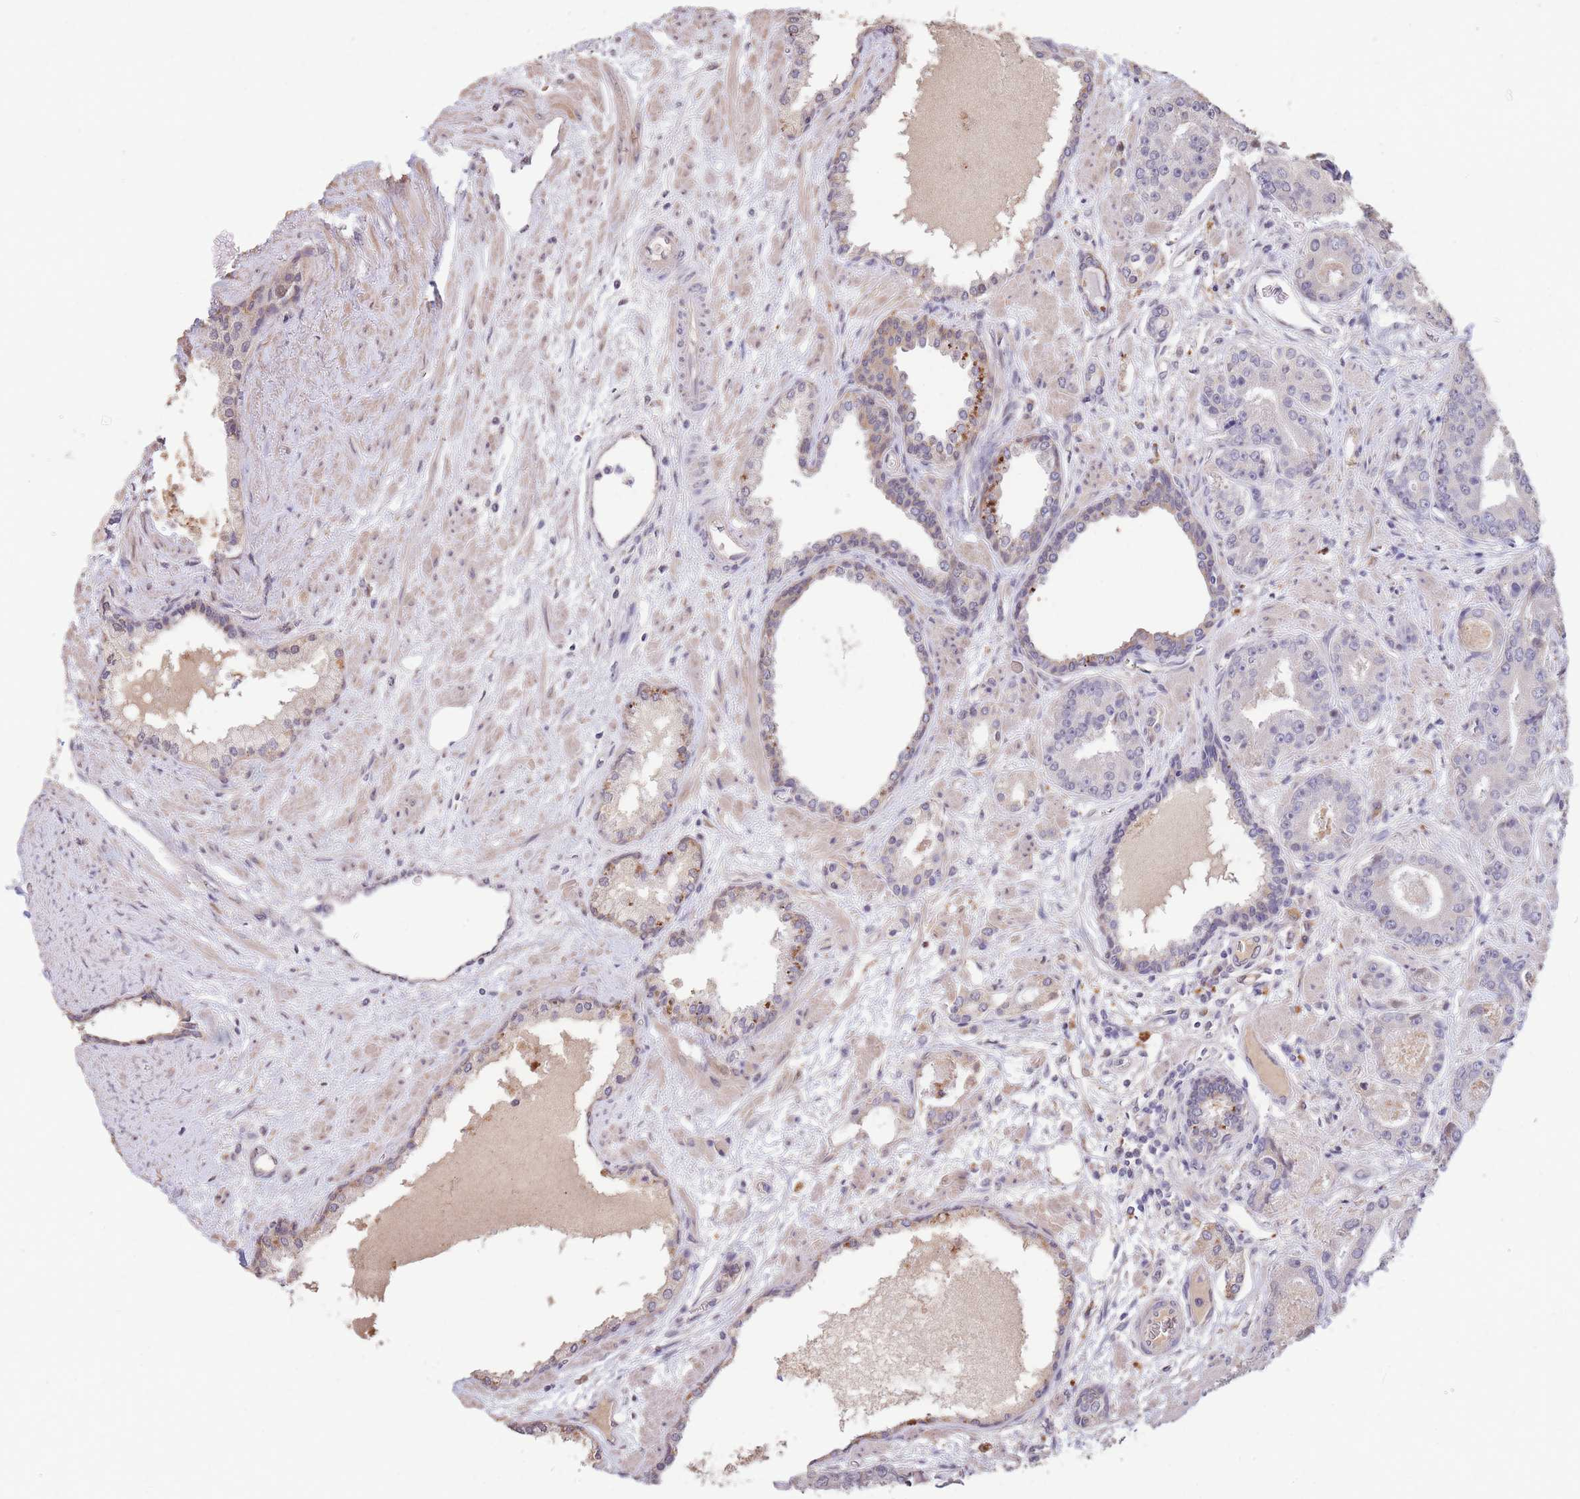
{"staining": {"intensity": "negative", "quantity": "none", "location": "none"}, "tissue": "prostate cancer", "cell_type": "Tumor cells", "image_type": "cancer", "snomed": [{"axis": "morphology", "description": "Adenocarcinoma, High grade"}, {"axis": "topography", "description": "Prostate"}], "caption": "A high-resolution photomicrograph shows IHC staining of prostate cancer (adenocarcinoma (high-grade)), which exhibits no significant staining in tumor cells. (DAB (3,3'-diaminobenzidine) IHC with hematoxylin counter stain).", "gene": "RGS14", "patient": {"sex": "male", "age": 71}}